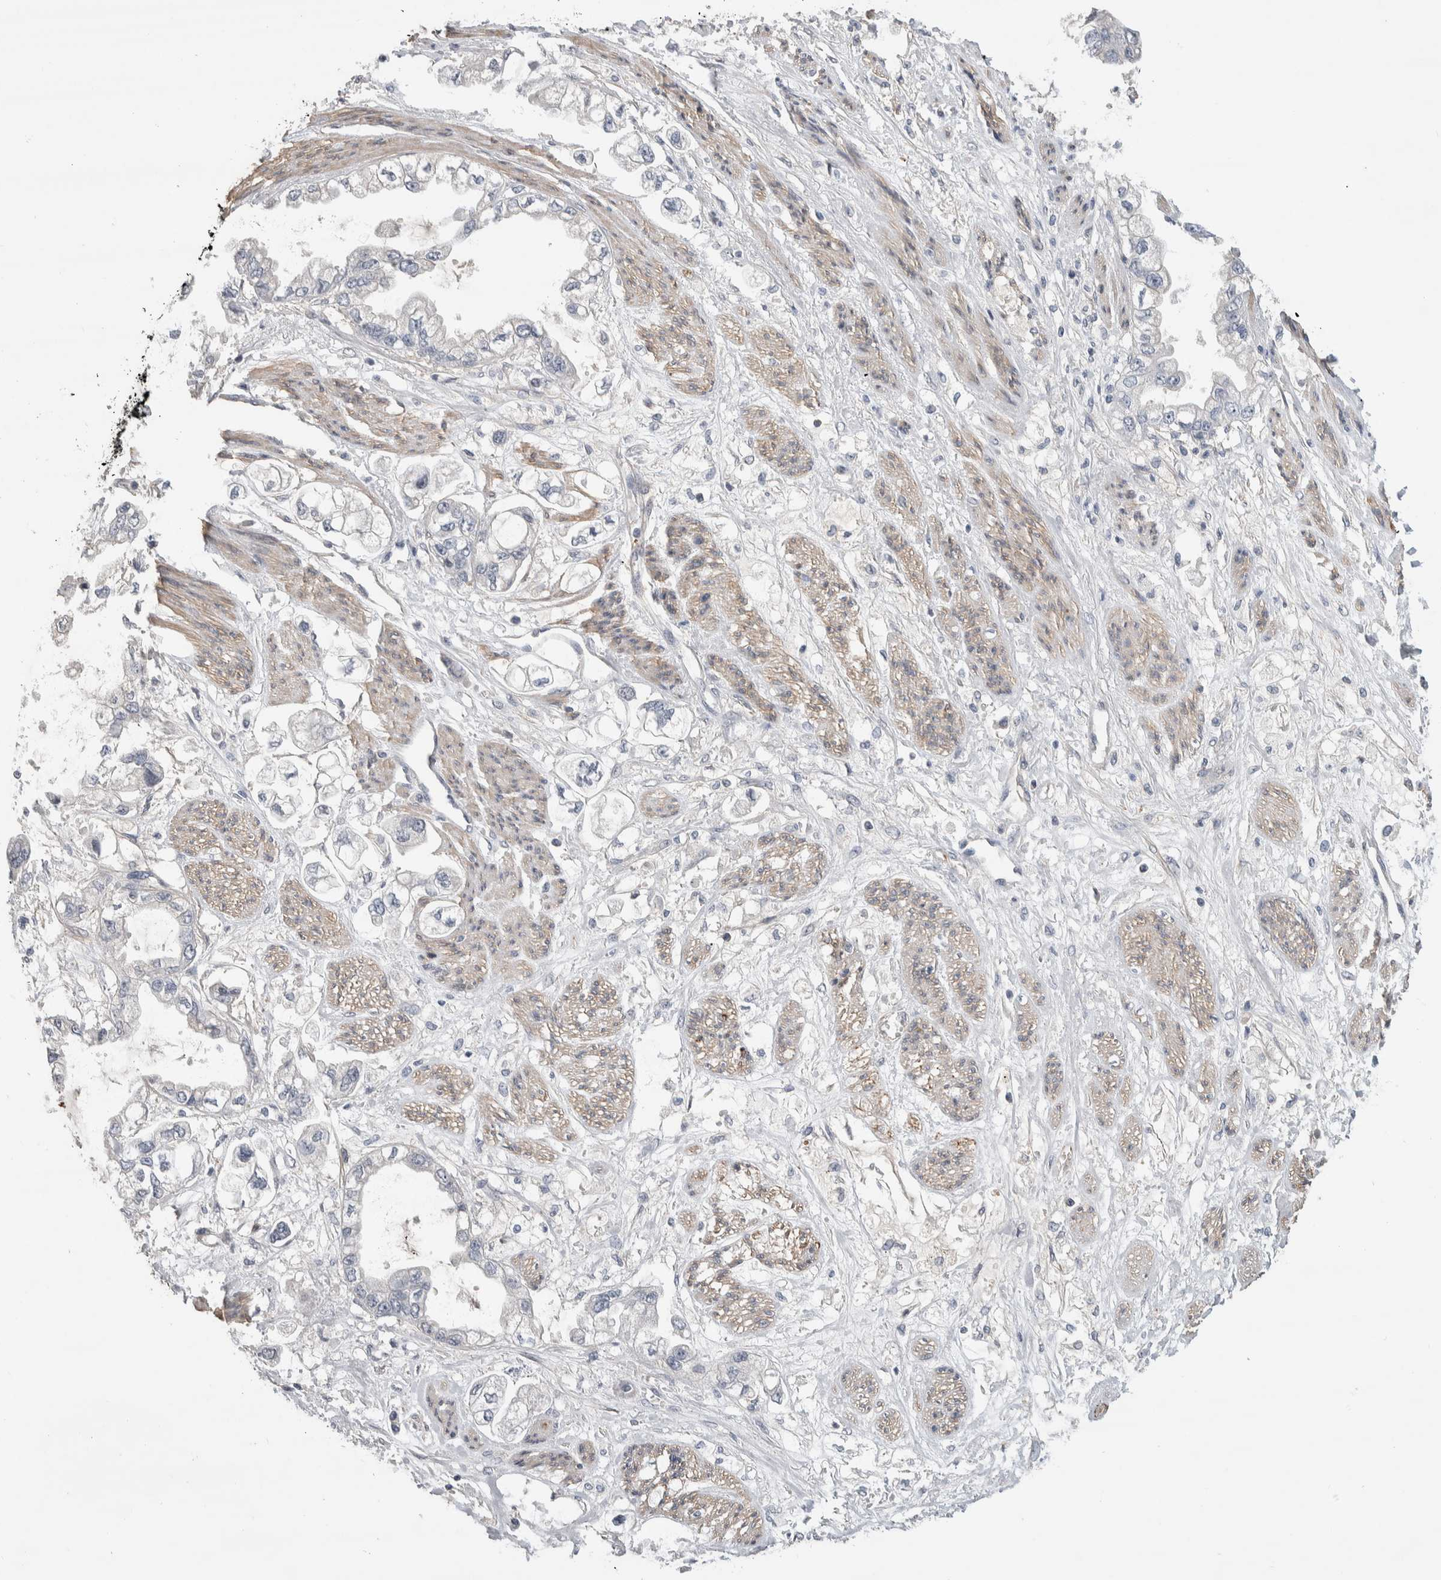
{"staining": {"intensity": "negative", "quantity": "none", "location": "none"}, "tissue": "stomach cancer", "cell_type": "Tumor cells", "image_type": "cancer", "snomed": [{"axis": "morphology", "description": "Adenocarcinoma, NOS"}, {"axis": "topography", "description": "Stomach"}], "caption": "This image is of stomach adenocarcinoma stained with immunohistochemistry (IHC) to label a protein in brown with the nuclei are counter-stained blue. There is no staining in tumor cells. The staining is performed using DAB (3,3'-diaminobenzidine) brown chromogen with nuclei counter-stained in using hematoxylin.", "gene": "GCNA", "patient": {"sex": "male", "age": 62}}